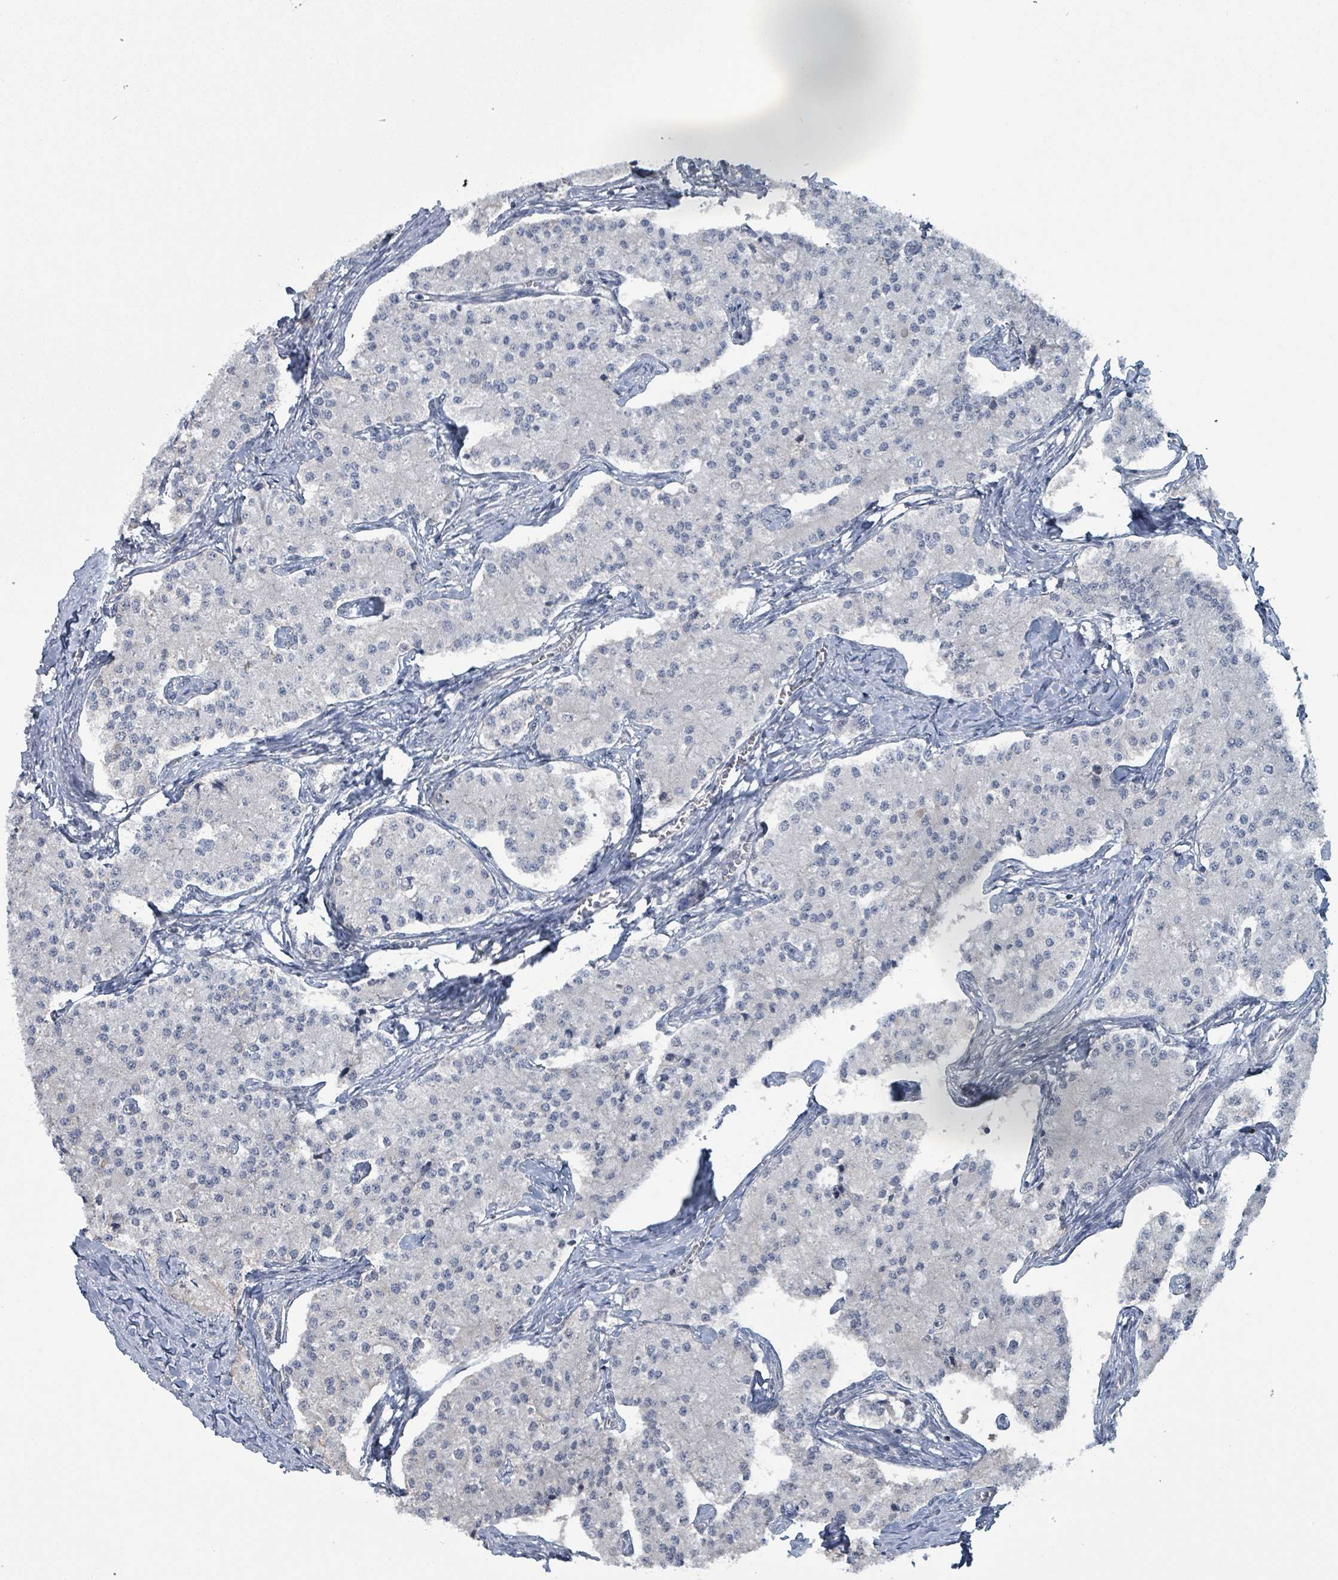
{"staining": {"intensity": "negative", "quantity": "none", "location": "none"}, "tissue": "carcinoid", "cell_type": "Tumor cells", "image_type": "cancer", "snomed": [{"axis": "morphology", "description": "Carcinoid, malignant, NOS"}, {"axis": "topography", "description": "Colon"}], "caption": "IHC histopathology image of neoplastic tissue: human carcinoid (malignant) stained with DAB demonstrates no significant protein expression in tumor cells.", "gene": "BIVM", "patient": {"sex": "female", "age": 52}}